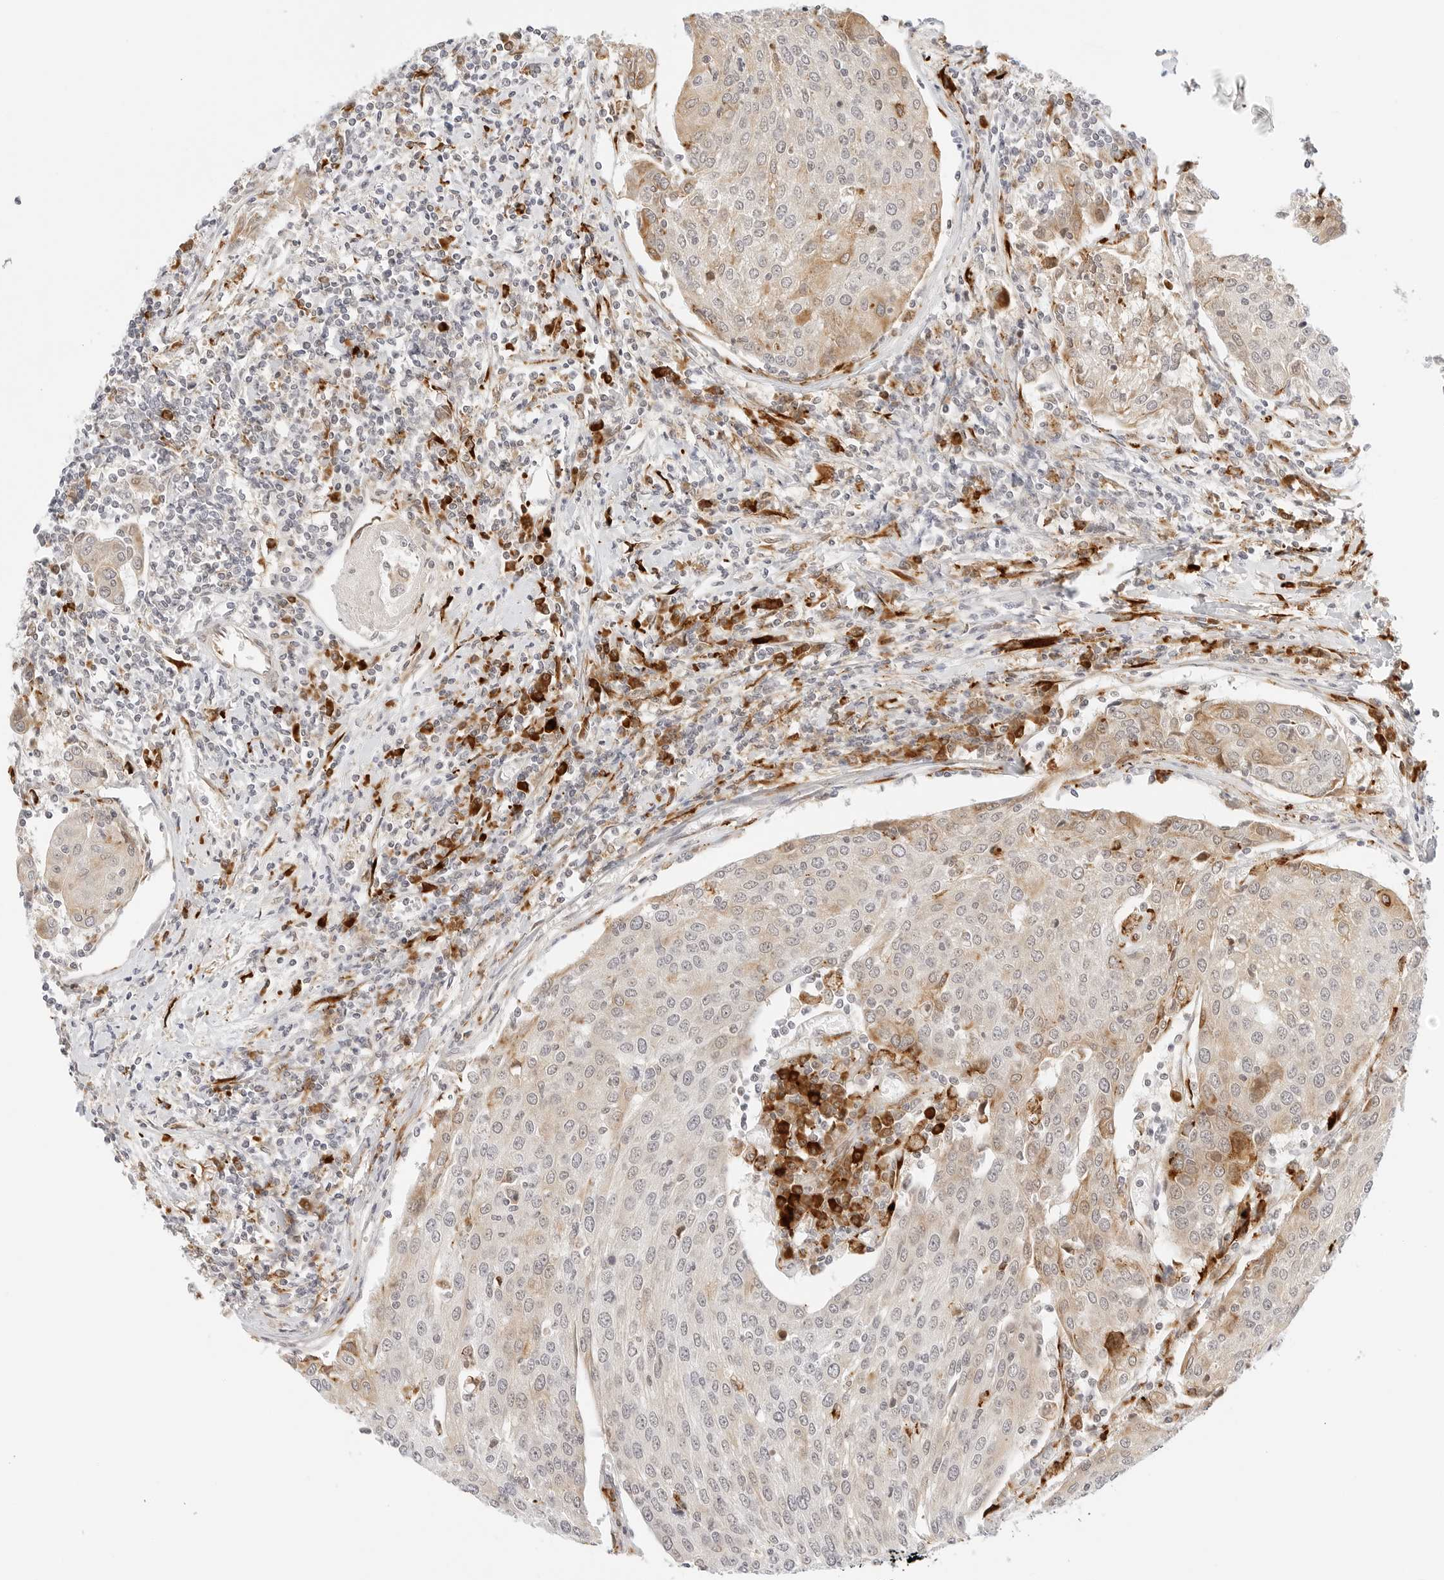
{"staining": {"intensity": "moderate", "quantity": "25%-75%", "location": "cytoplasmic/membranous,nuclear"}, "tissue": "urothelial cancer", "cell_type": "Tumor cells", "image_type": "cancer", "snomed": [{"axis": "morphology", "description": "Urothelial carcinoma, High grade"}, {"axis": "topography", "description": "Urinary bladder"}], "caption": "Protein staining by IHC exhibits moderate cytoplasmic/membranous and nuclear staining in approximately 25%-75% of tumor cells in urothelial carcinoma (high-grade).", "gene": "TEKT2", "patient": {"sex": "female", "age": 85}}